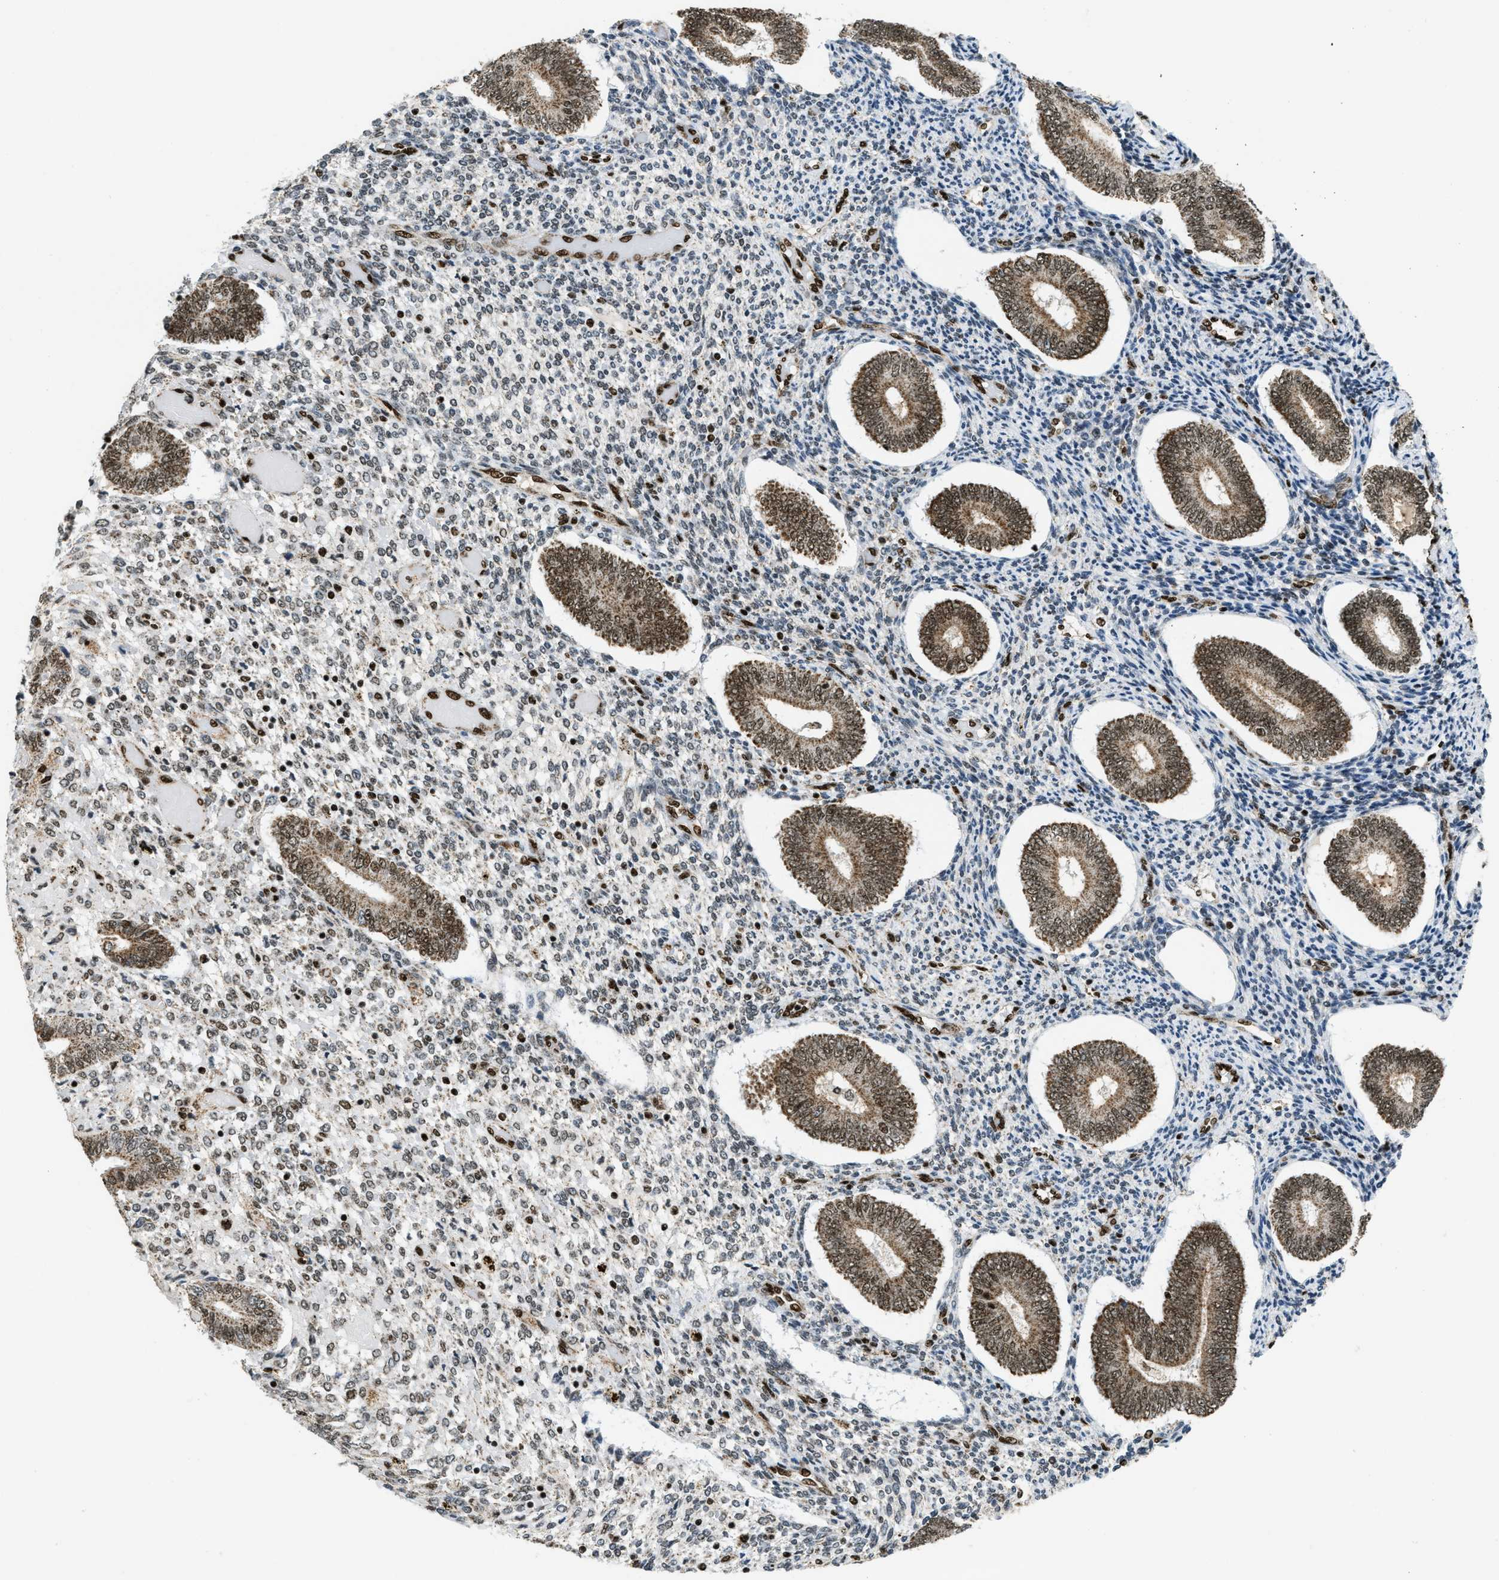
{"staining": {"intensity": "moderate", "quantity": "25%-75%", "location": "nuclear"}, "tissue": "endometrium", "cell_type": "Cells in endometrial stroma", "image_type": "normal", "snomed": [{"axis": "morphology", "description": "Normal tissue, NOS"}, {"axis": "topography", "description": "Endometrium"}], "caption": "Unremarkable endometrium displays moderate nuclear positivity in about 25%-75% of cells in endometrial stroma.", "gene": "GABPB1", "patient": {"sex": "female", "age": 42}}